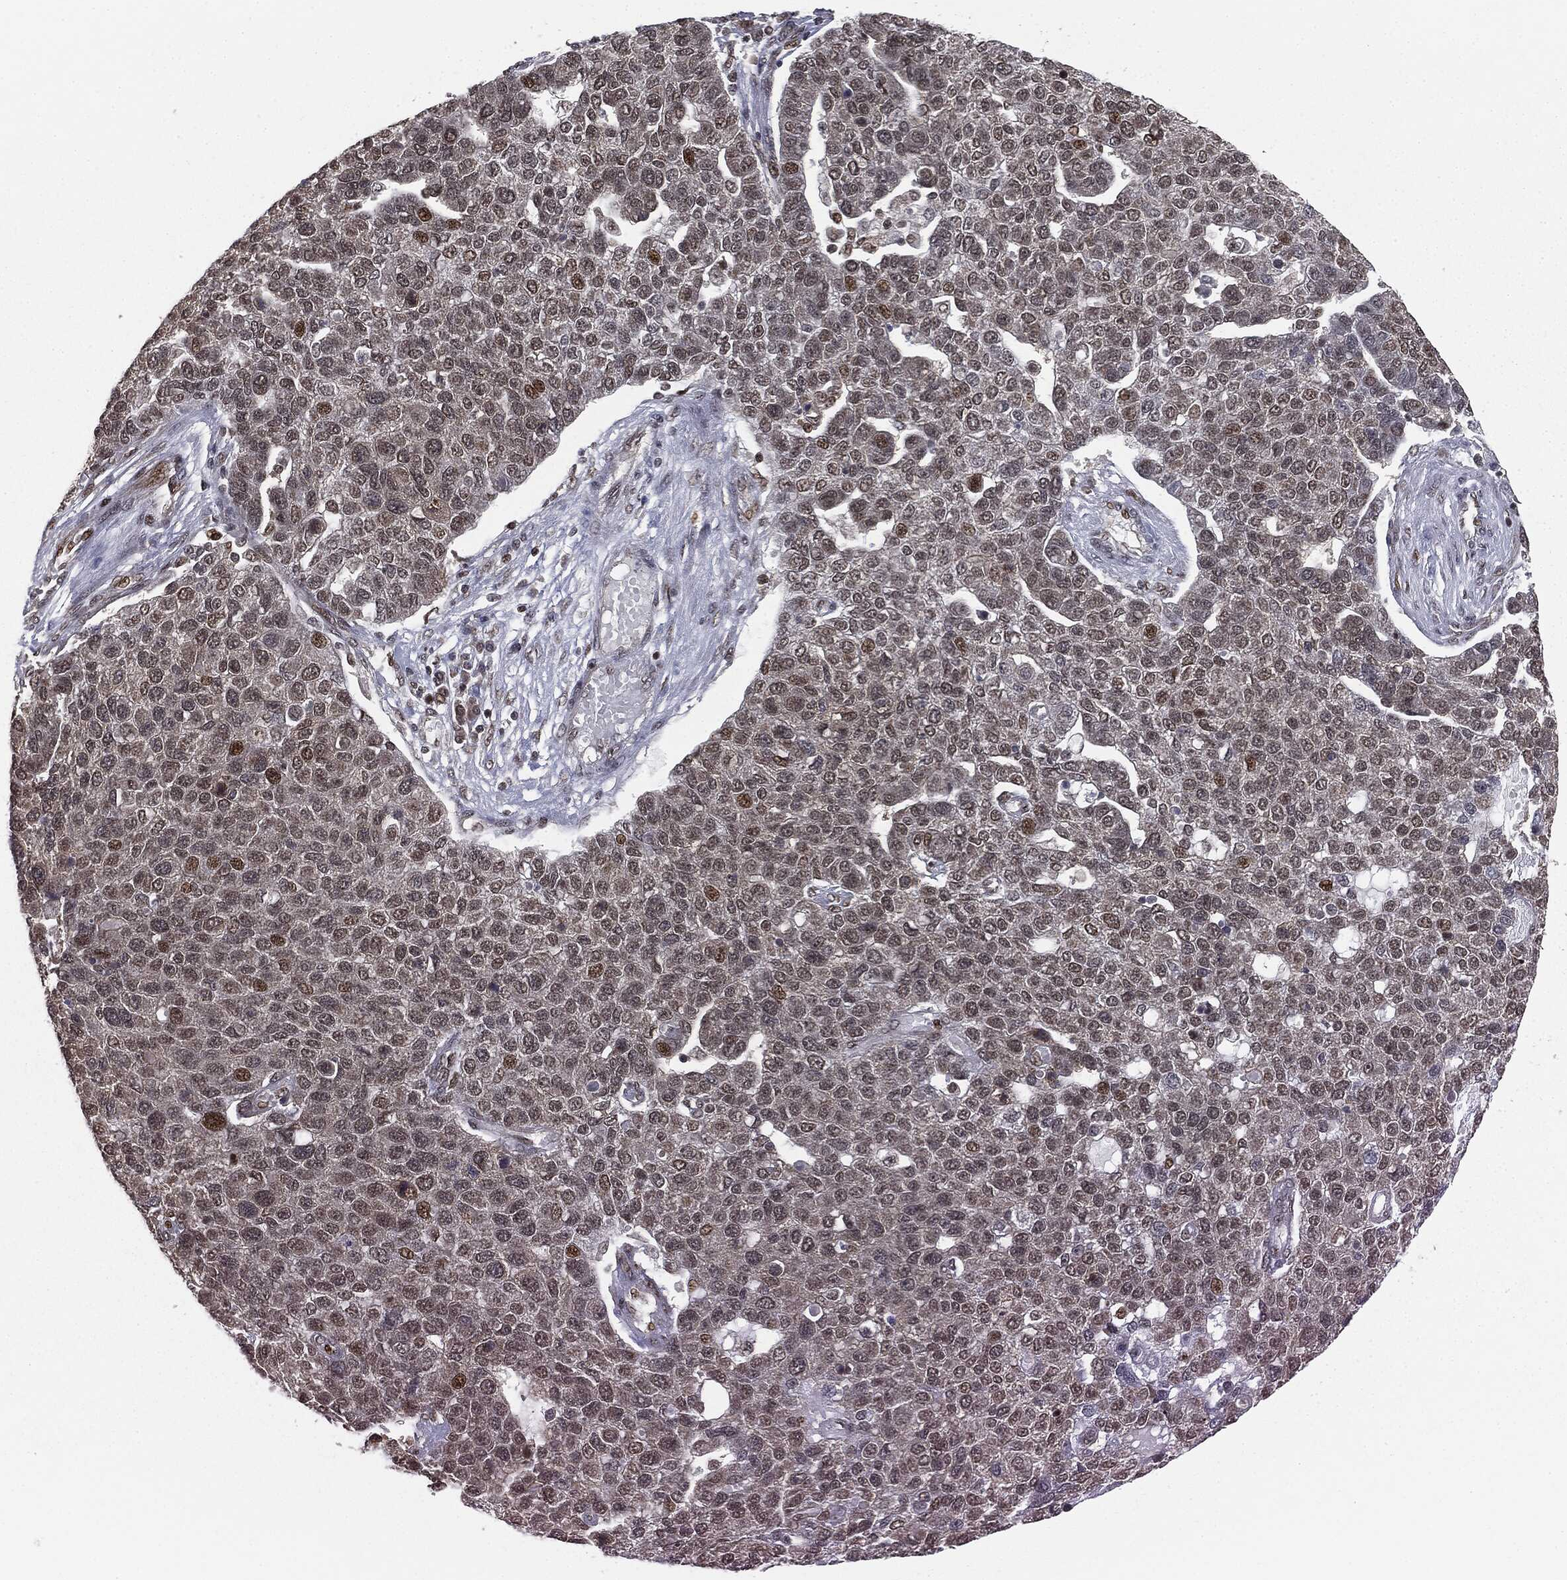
{"staining": {"intensity": "weak", "quantity": "25%-75%", "location": "nuclear"}, "tissue": "pancreatic cancer", "cell_type": "Tumor cells", "image_type": "cancer", "snomed": [{"axis": "morphology", "description": "Adenocarcinoma, NOS"}, {"axis": "topography", "description": "Pancreas"}], "caption": "Protein staining displays weak nuclear staining in about 25%-75% of tumor cells in pancreatic adenocarcinoma.", "gene": "TBC1D22A", "patient": {"sex": "female", "age": 61}}